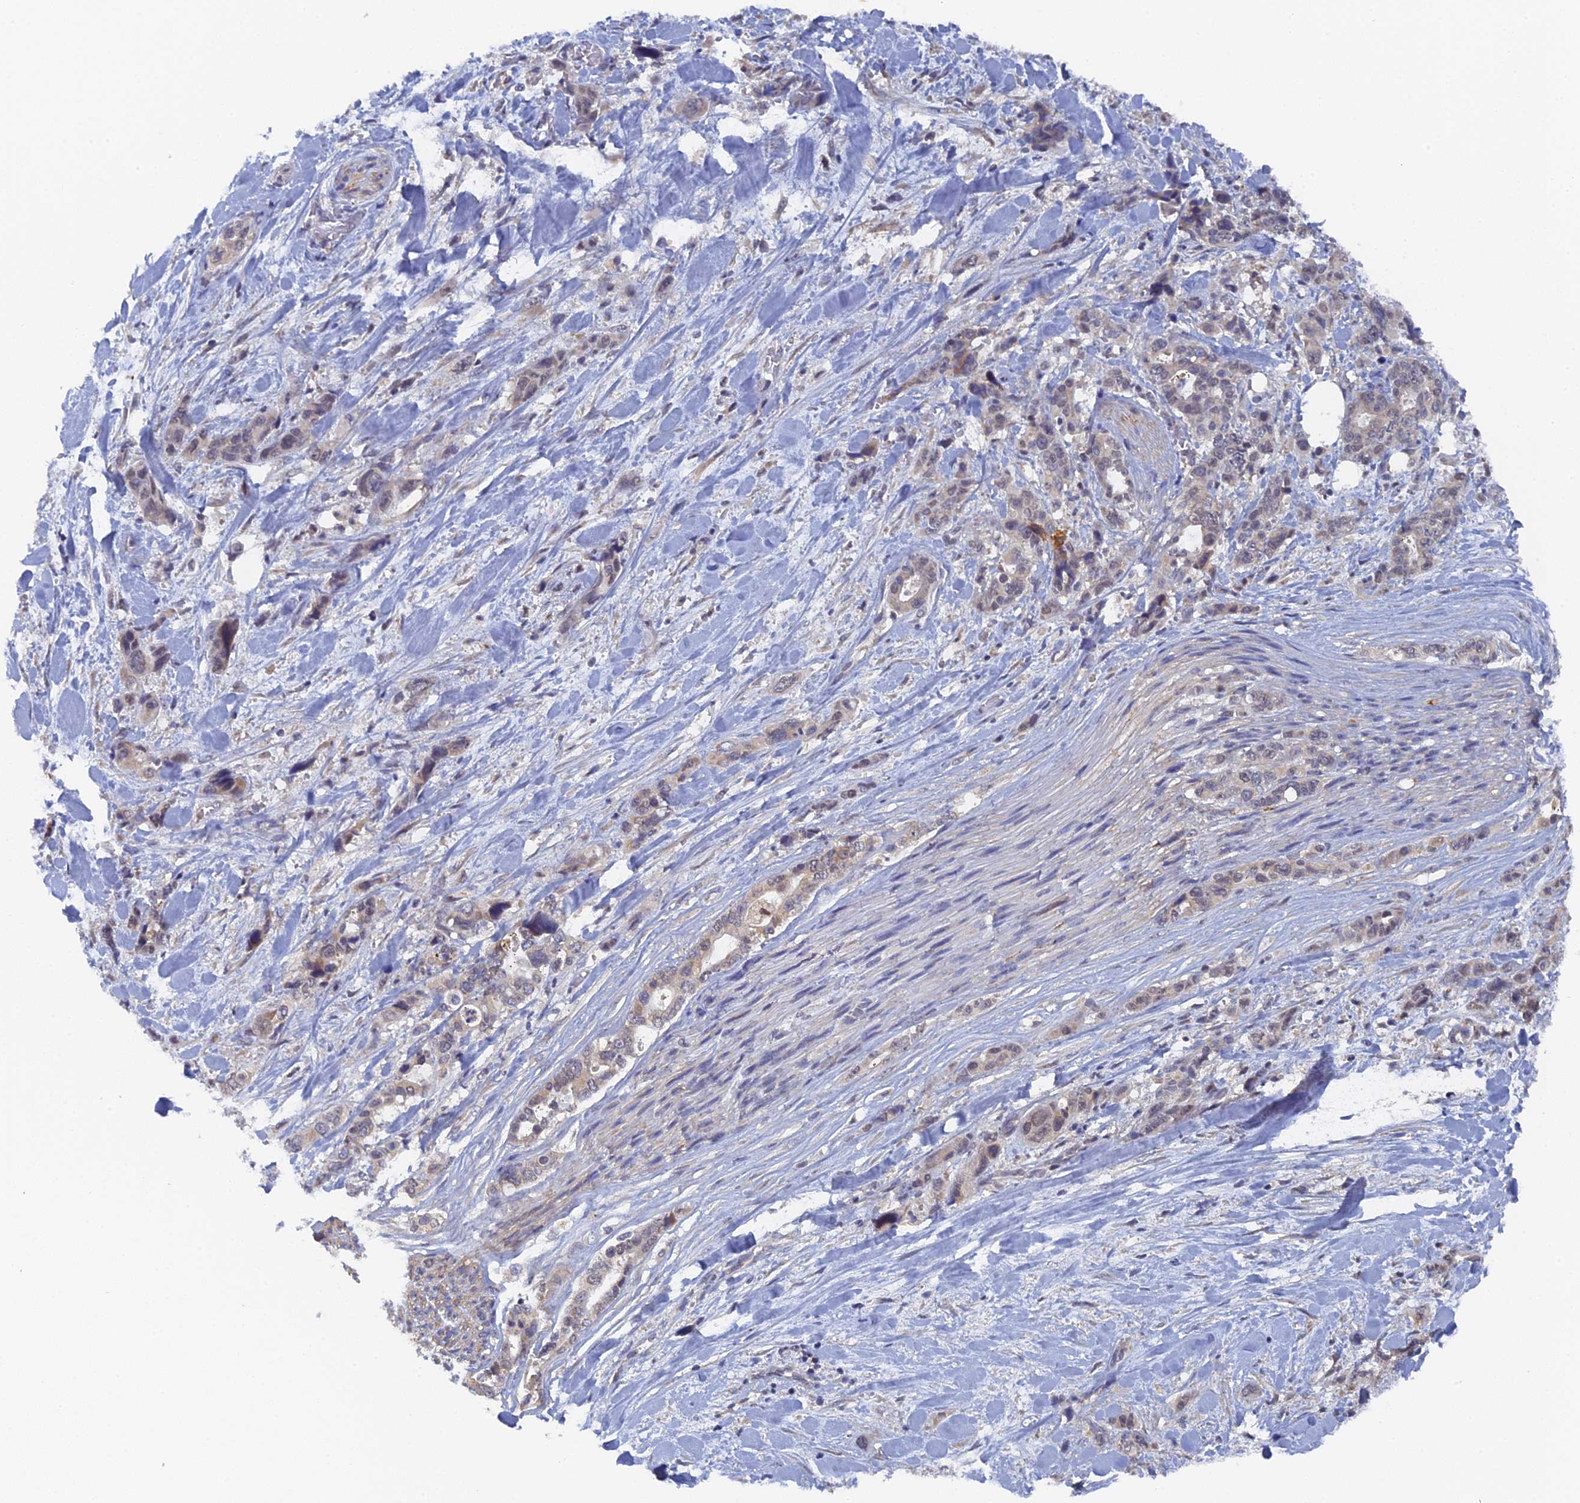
{"staining": {"intensity": "moderate", "quantity": "<25%", "location": "cytoplasmic/membranous"}, "tissue": "pancreatic cancer", "cell_type": "Tumor cells", "image_type": "cancer", "snomed": [{"axis": "morphology", "description": "Adenocarcinoma, NOS"}, {"axis": "topography", "description": "Pancreas"}], "caption": "A brown stain shows moderate cytoplasmic/membranous positivity of a protein in pancreatic cancer (adenocarcinoma) tumor cells.", "gene": "MIGA2", "patient": {"sex": "male", "age": 46}}